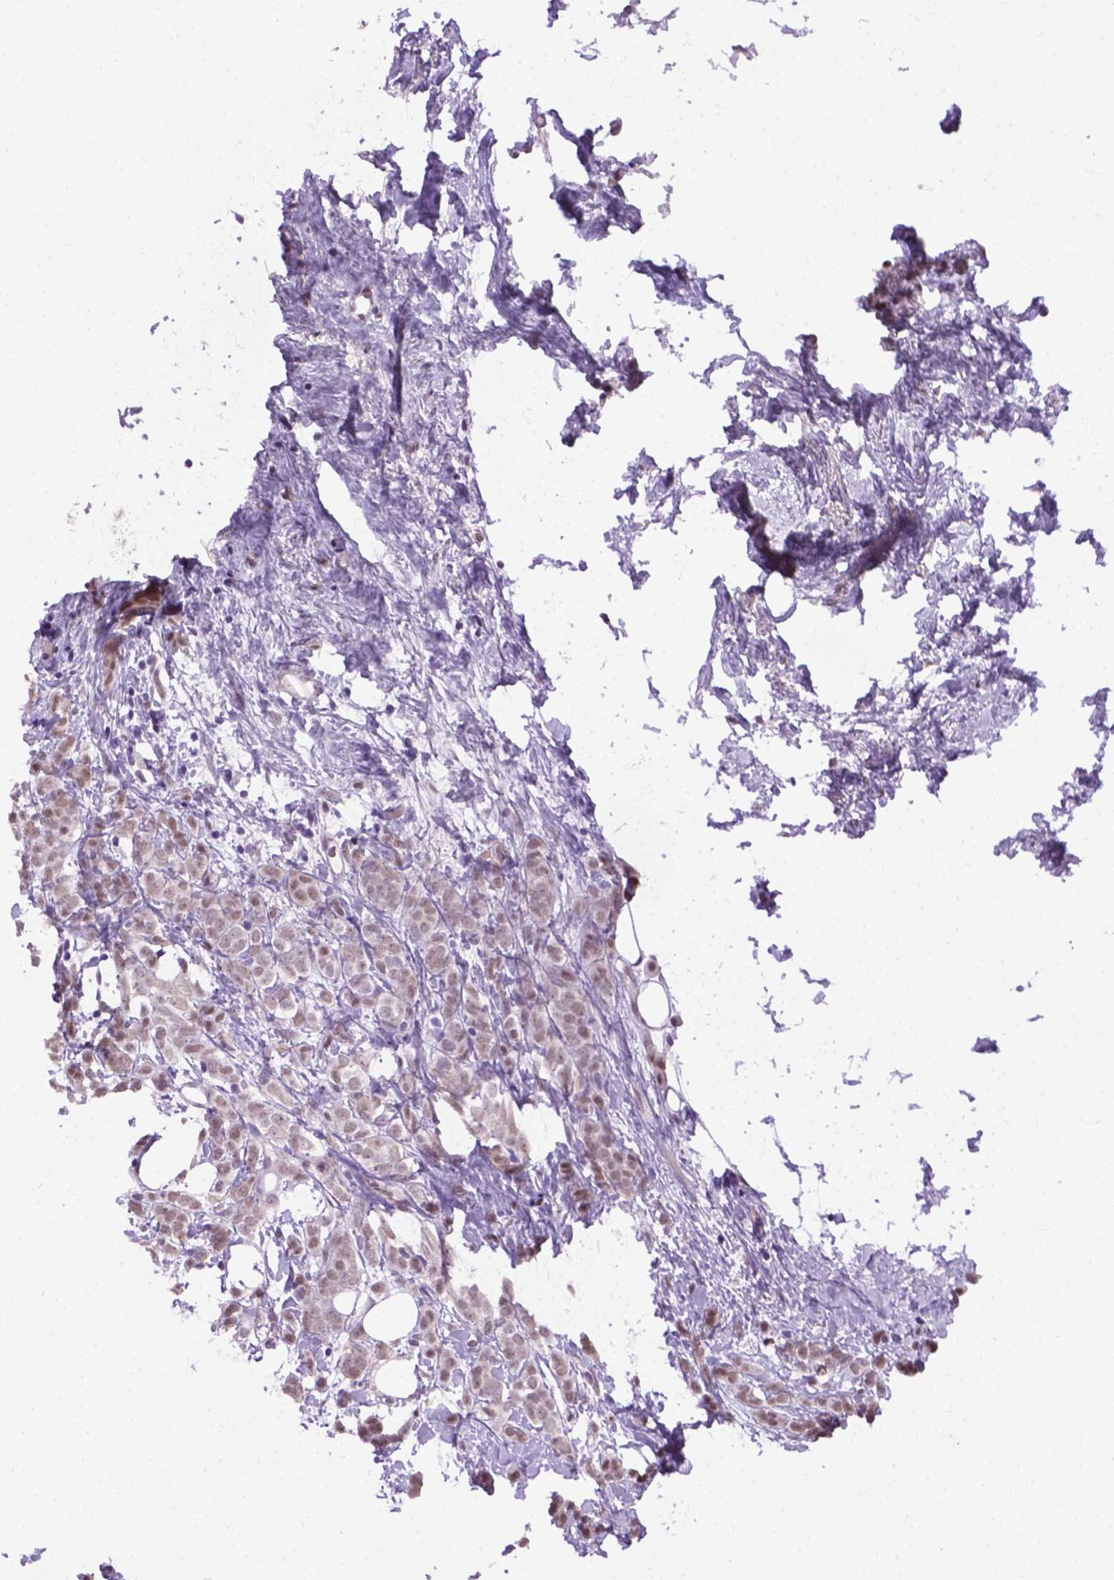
{"staining": {"intensity": "weak", "quantity": ">75%", "location": "nuclear"}, "tissue": "breast cancer", "cell_type": "Tumor cells", "image_type": "cancer", "snomed": [{"axis": "morphology", "description": "Lobular carcinoma"}, {"axis": "topography", "description": "Breast"}], "caption": "The immunohistochemical stain shows weak nuclear staining in tumor cells of lobular carcinoma (breast) tissue.", "gene": "ABI2", "patient": {"sex": "female", "age": 49}}